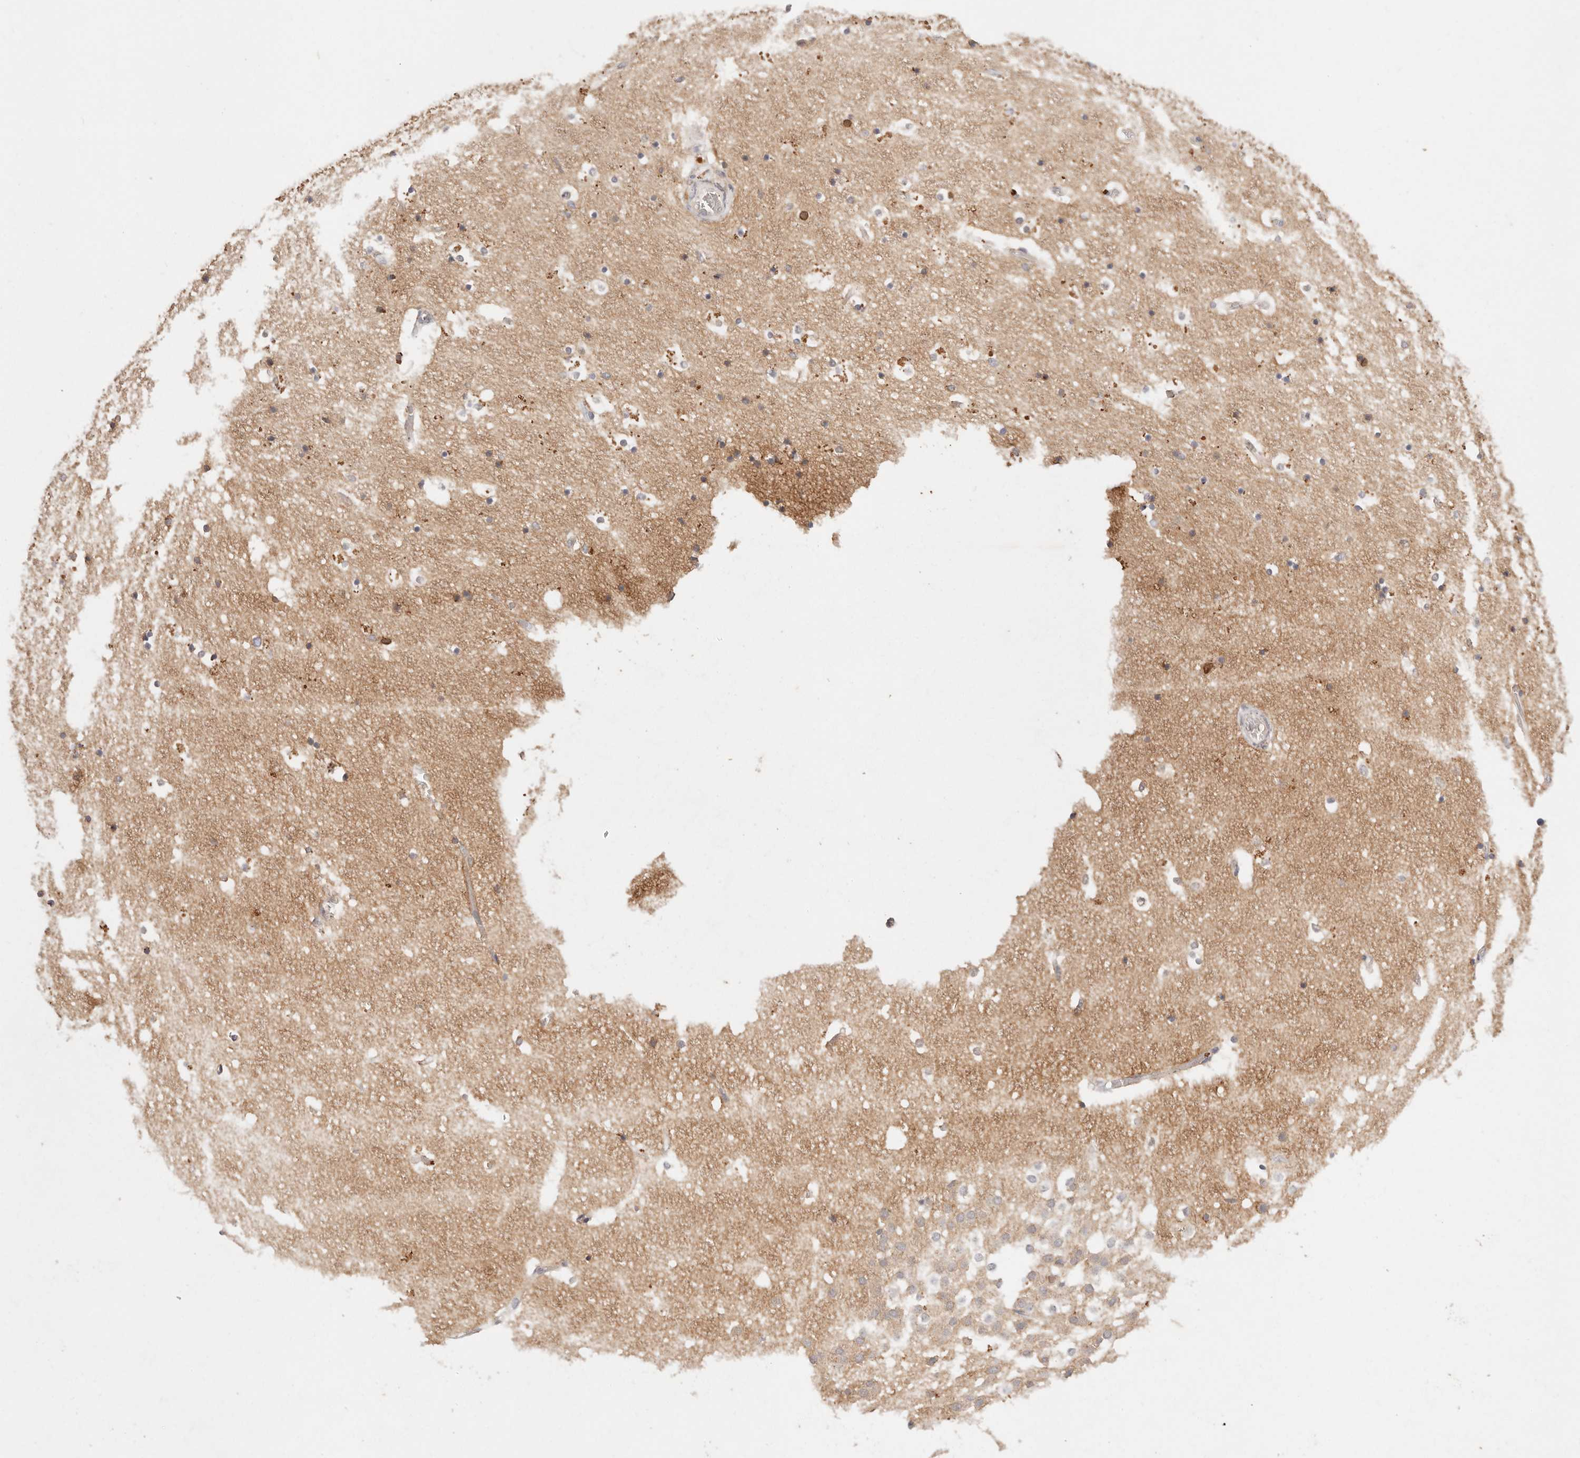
{"staining": {"intensity": "weak", "quantity": "25%-75%", "location": "cytoplasmic/membranous"}, "tissue": "hippocampus", "cell_type": "Glial cells", "image_type": "normal", "snomed": [{"axis": "morphology", "description": "Normal tissue, NOS"}, {"axis": "topography", "description": "Hippocampus"}], "caption": "Hippocampus stained for a protein (brown) exhibits weak cytoplasmic/membranous positive staining in about 25%-75% of glial cells.", "gene": "CXADR", "patient": {"sex": "female", "age": 52}}